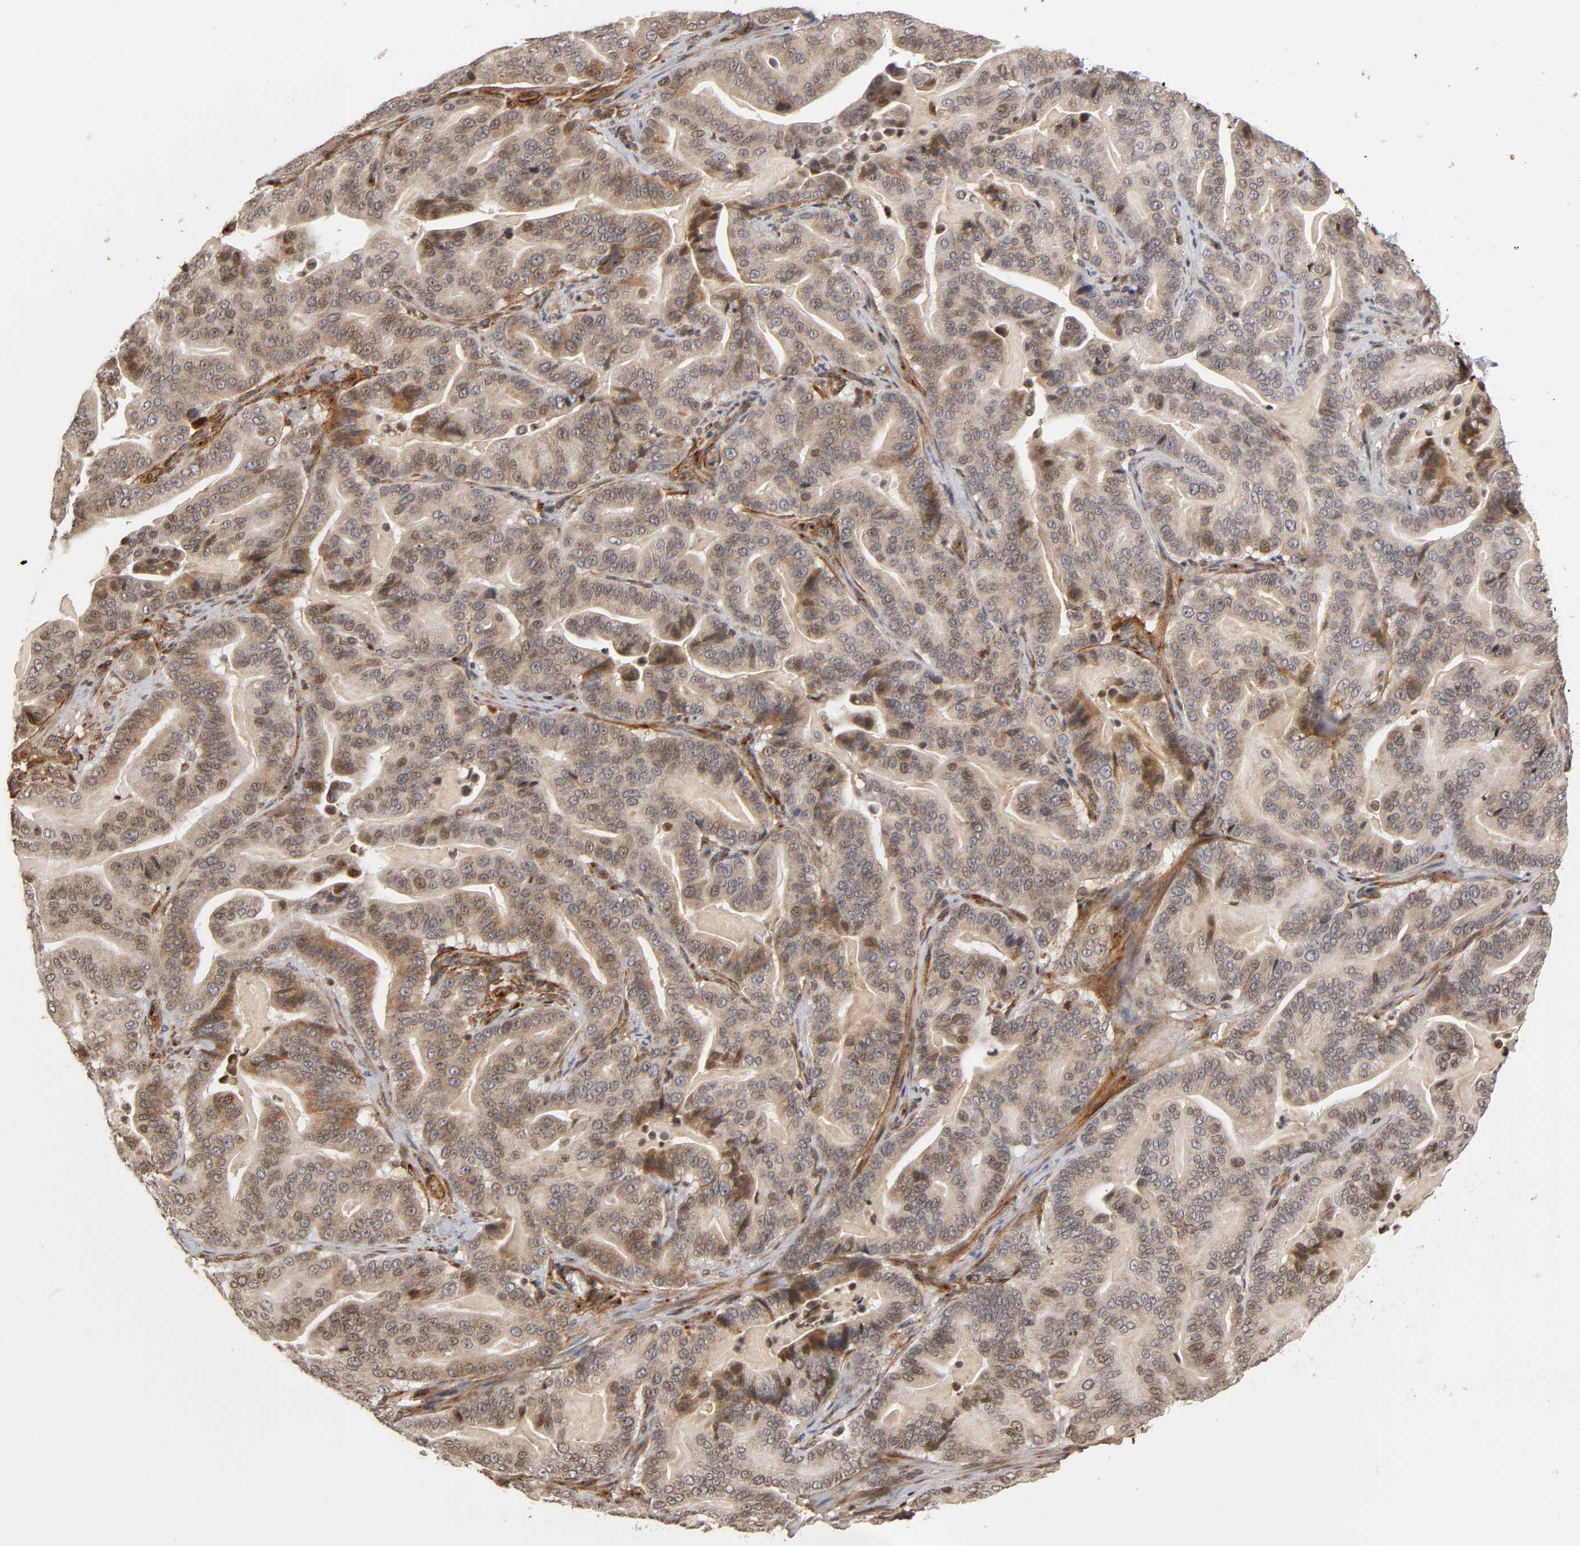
{"staining": {"intensity": "weak", "quantity": ">75%", "location": "cytoplasmic/membranous"}, "tissue": "pancreatic cancer", "cell_type": "Tumor cells", "image_type": "cancer", "snomed": [{"axis": "morphology", "description": "Adenocarcinoma, NOS"}, {"axis": "topography", "description": "Pancreas"}], "caption": "Tumor cells demonstrate low levels of weak cytoplasmic/membranous staining in approximately >75% of cells in human adenocarcinoma (pancreatic). (DAB IHC with brightfield microscopy, high magnification).", "gene": "ITGAV", "patient": {"sex": "male", "age": 63}}